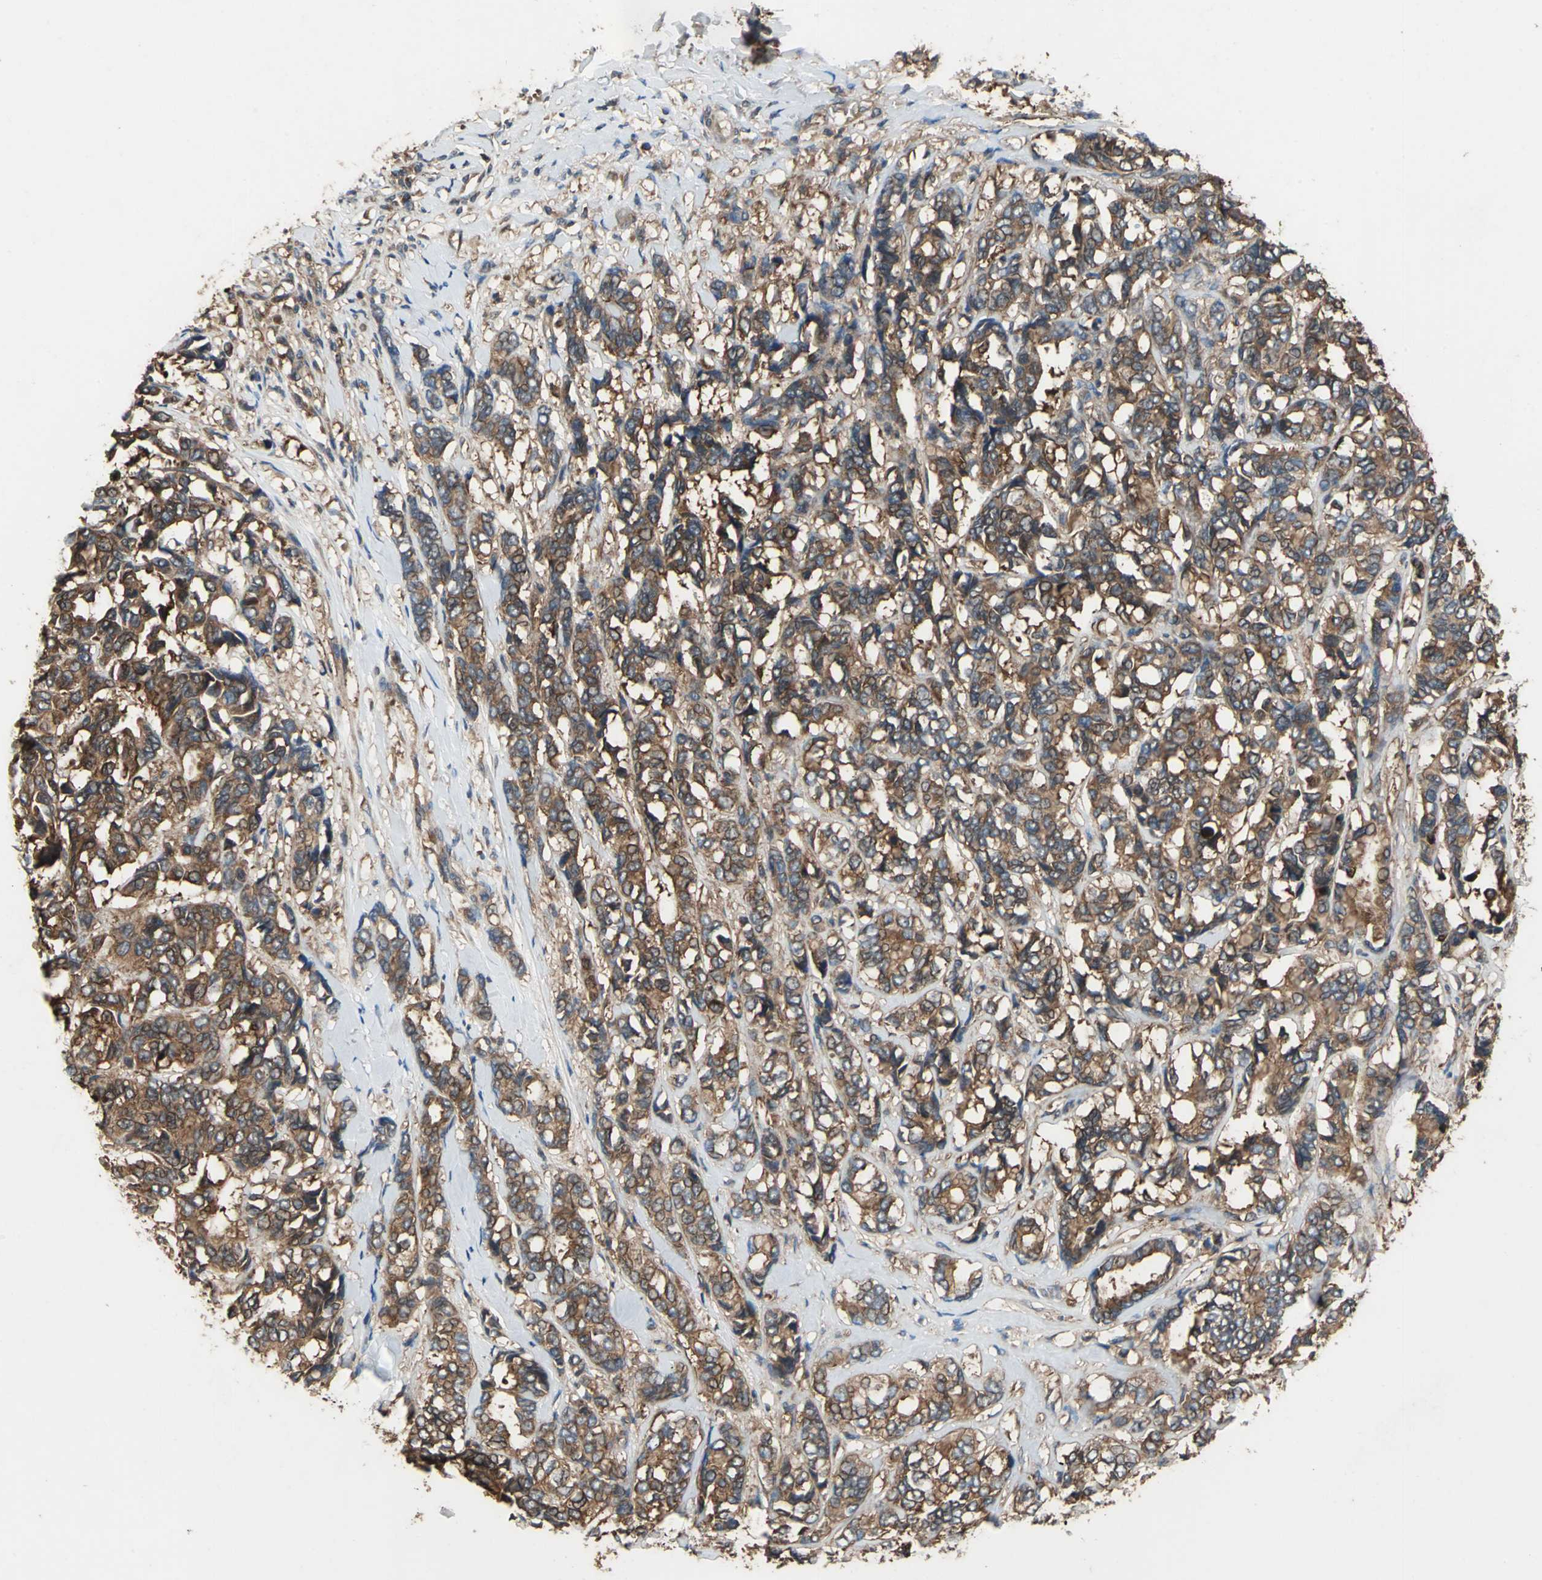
{"staining": {"intensity": "strong", "quantity": ">75%", "location": "cytoplasmic/membranous"}, "tissue": "breast cancer", "cell_type": "Tumor cells", "image_type": "cancer", "snomed": [{"axis": "morphology", "description": "Duct carcinoma"}, {"axis": "topography", "description": "Breast"}], "caption": "IHC of breast infiltrating ductal carcinoma exhibits high levels of strong cytoplasmic/membranous positivity in about >75% of tumor cells.", "gene": "CAPN1", "patient": {"sex": "female", "age": 87}}